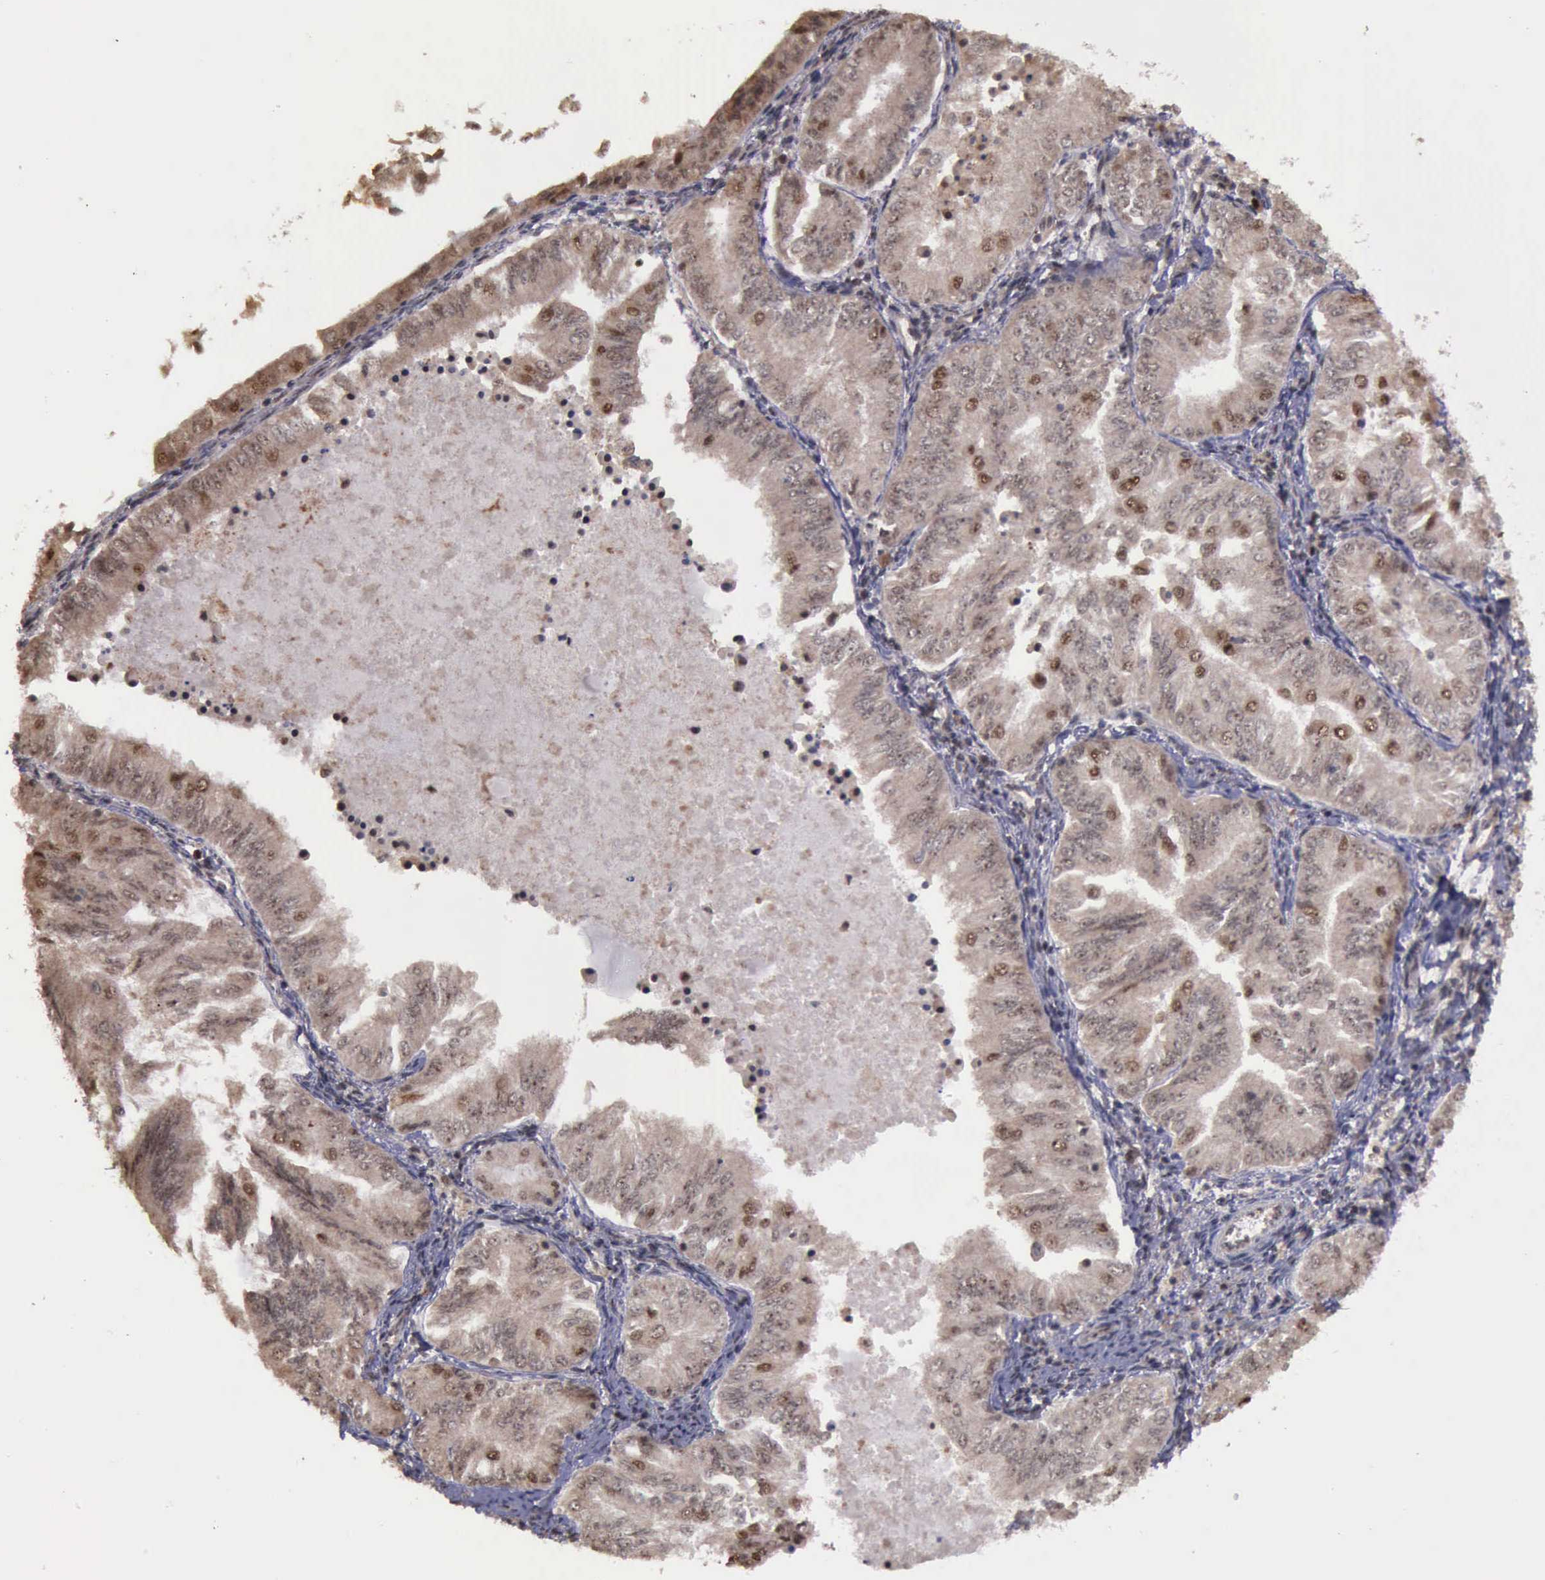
{"staining": {"intensity": "moderate", "quantity": ">75%", "location": "cytoplasmic/membranous,nuclear"}, "tissue": "endometrial cancer", "cell_type": "Tumor cells", "image_type": "cancer", "snomed": [{"axis": "morphology", "description": "Adenocarcinoma, NOS"}, {"axis": "topography", "description": "Endometrium"}], "caption": "A photomicrograph of endometrial adenocarcinoma stained for a protein exhibits moderate cytoplasmic/membranous and nuclear brown staining in tumor cells.", "gene": "TRMT2A", "patient": {"sex": "female", "age": 53}}